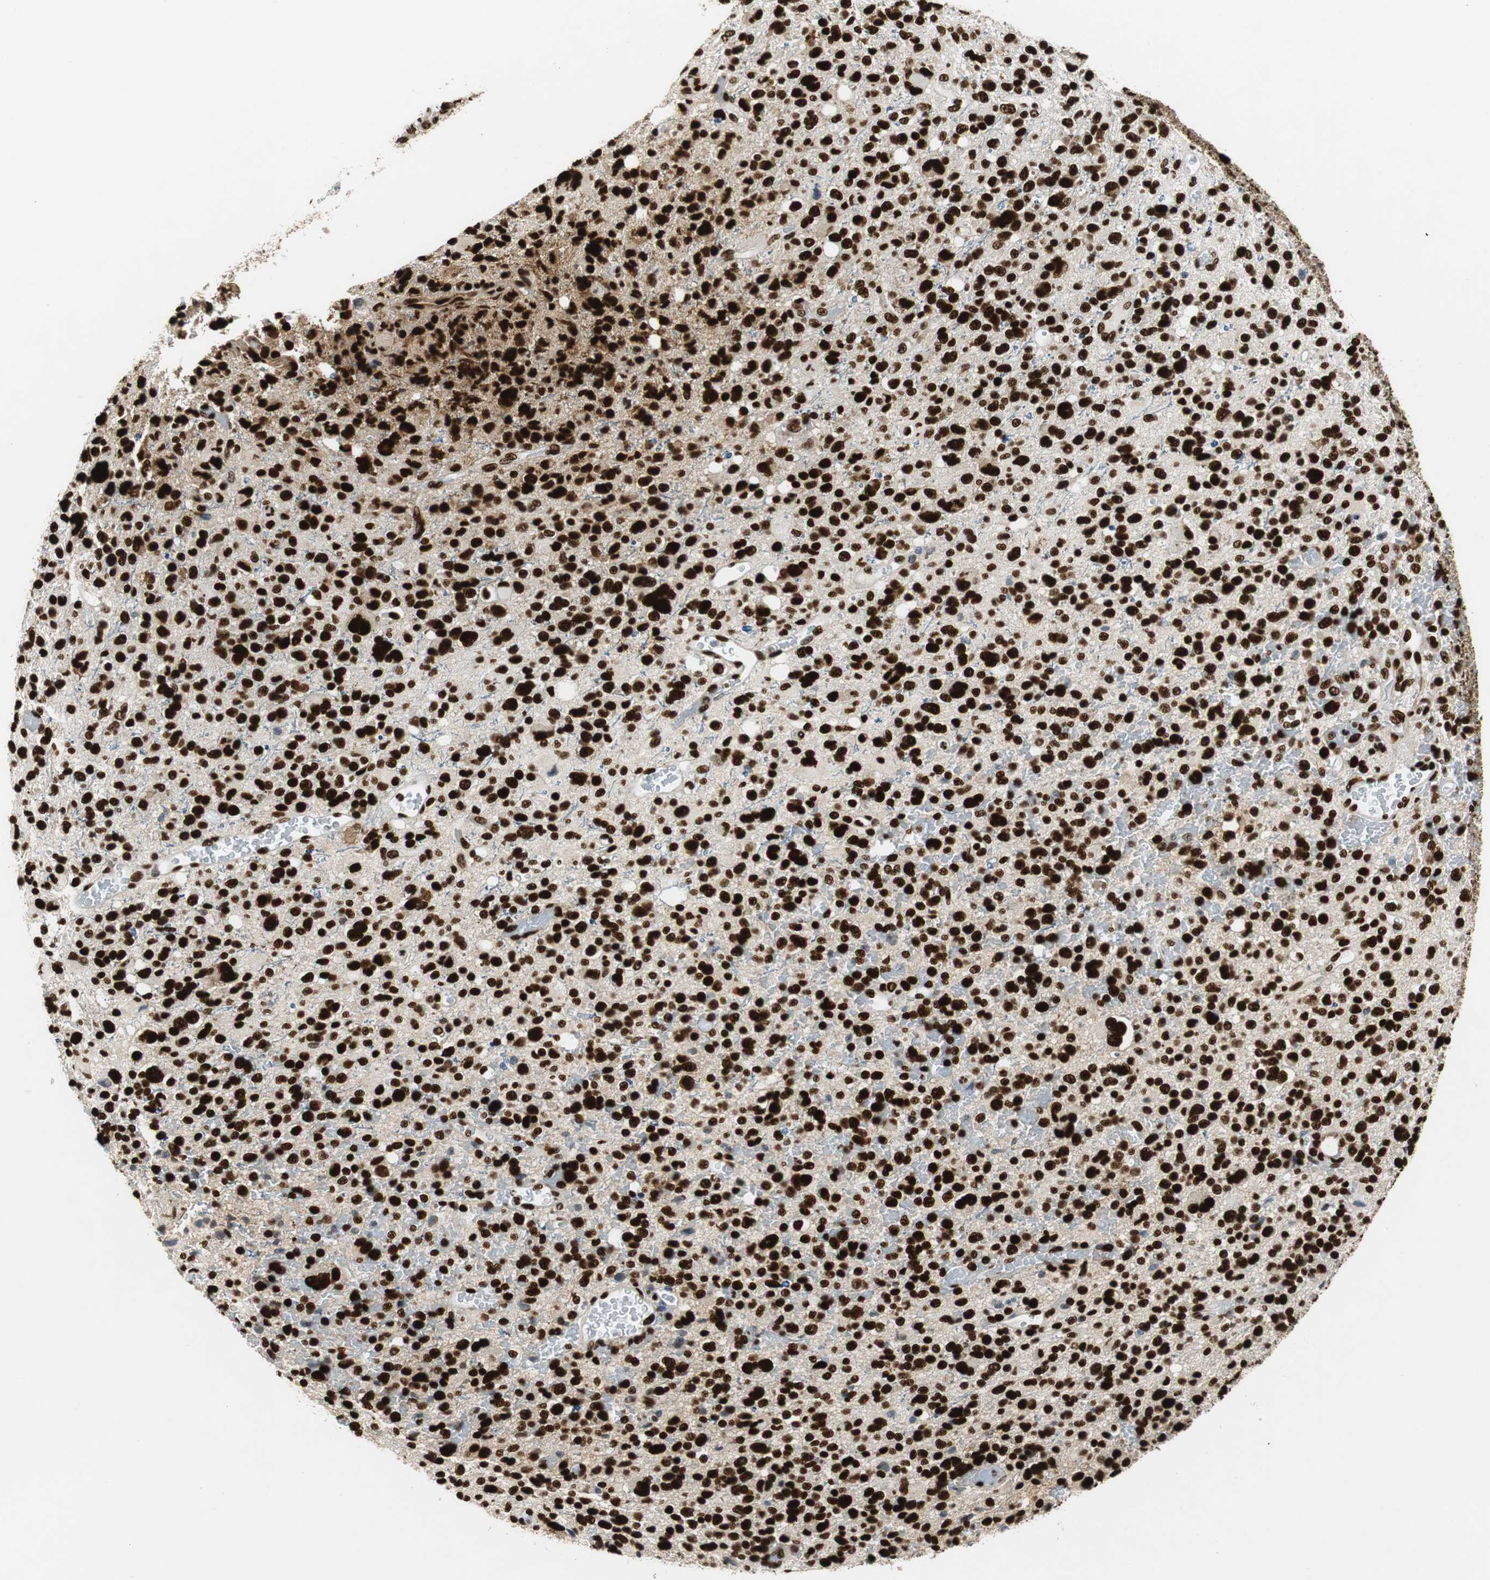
{"staining": {"intensity": "strong", "quantity": ">75%", "location": "nuclear"}, "tissue": "glioma", "cell_type": "Tumor cells", "image_type": "cancer", "snomed": [{"axis": "morphology", "description": "Glioma, malignant, High grade"}, {"axis": "topography", "description": "Brain"}], "caption": "Glioma stained with a protein marker demonstrates strong staining in tumor cells.", "gene": "PRKDC", "patient": {"sex": "male", "age": 48}}